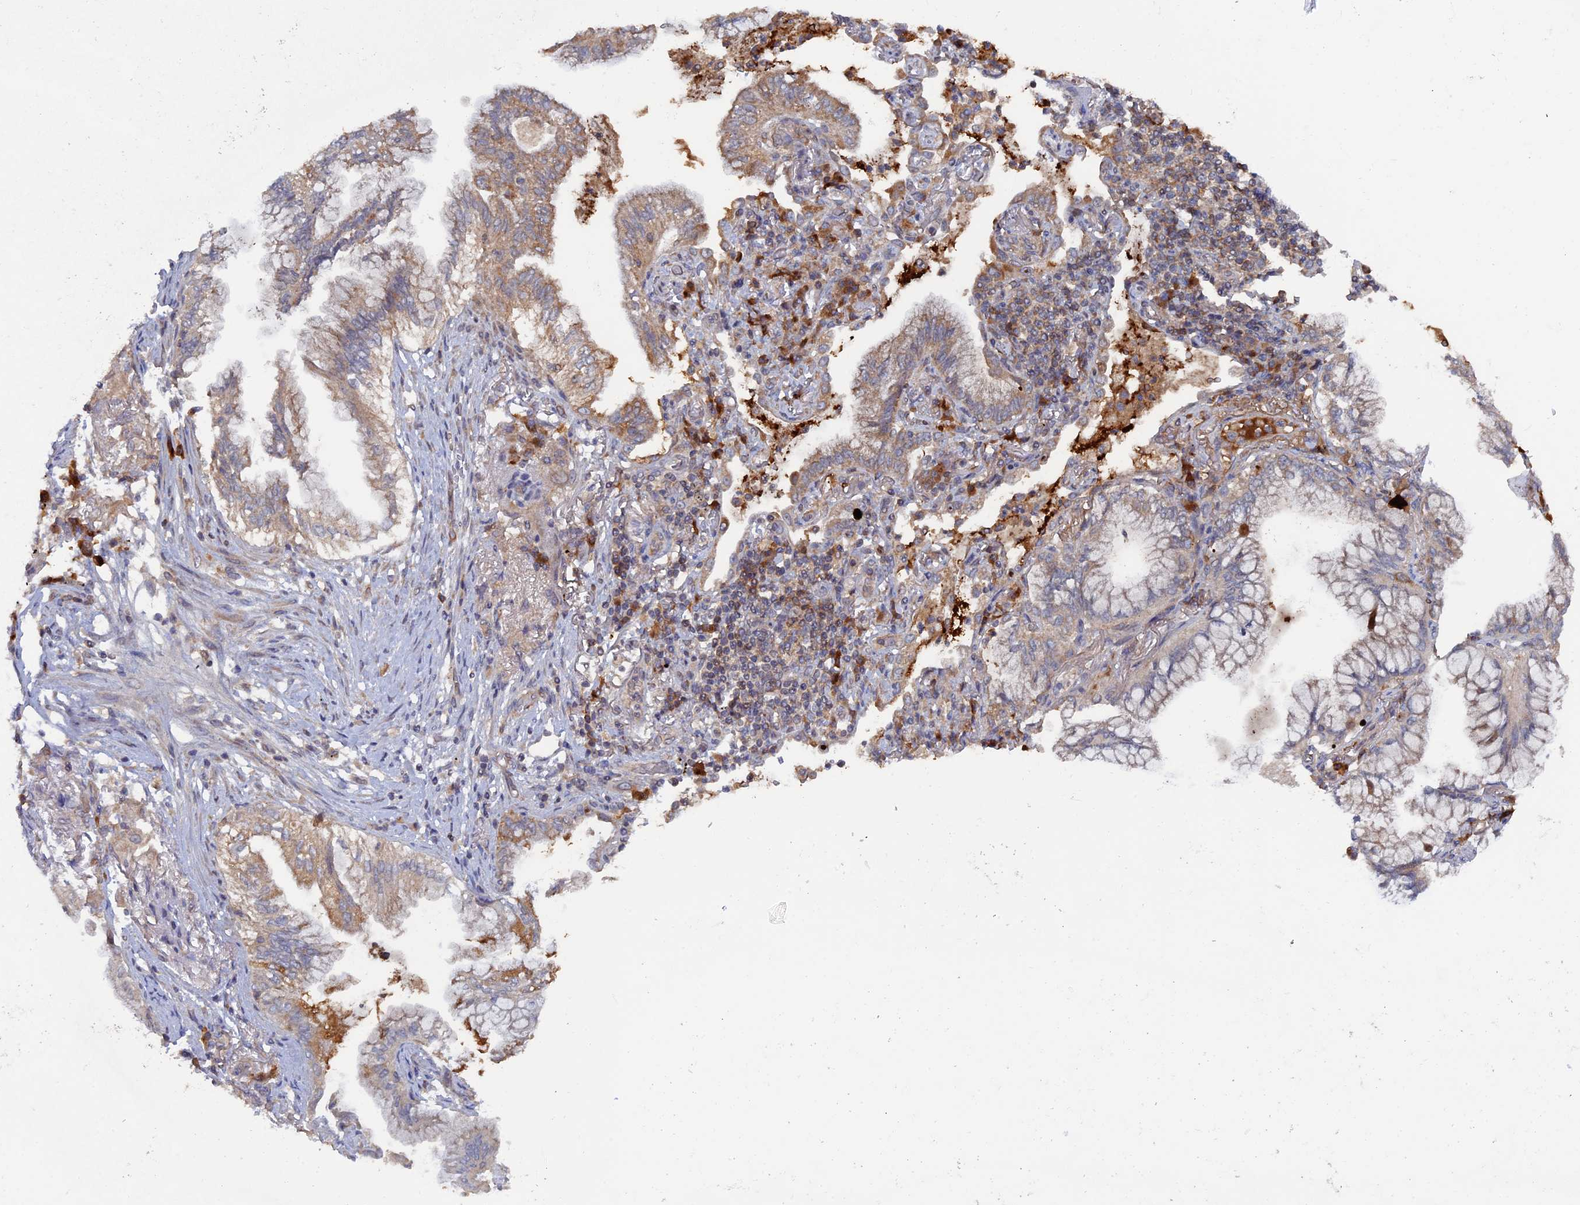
{"staining": {"intensity": "weak", "quantity": ">75%", "location": "cytoplasmic/membranous"}, "tissue": "lung cancer", "cell_type": "Tumor cells", "image_type": "cancer", "snomed": [{"axis": "morphology", "description": "Adenocarcinoma, NOS"}, {"axis": "topography", "description": "Lung"}], "caption": "Protein analysis of lung cancer (adenocarcinoma) tissue reveals weak cytoplasmic/membranous positivity in approximately >75% of tumor cells. (DAB (3,3'-diaminobenzidine) IHC with brightfield microscopy, high magnification).", "gene": "RAB15", "patient": {"sex": "female", "age": 70}}